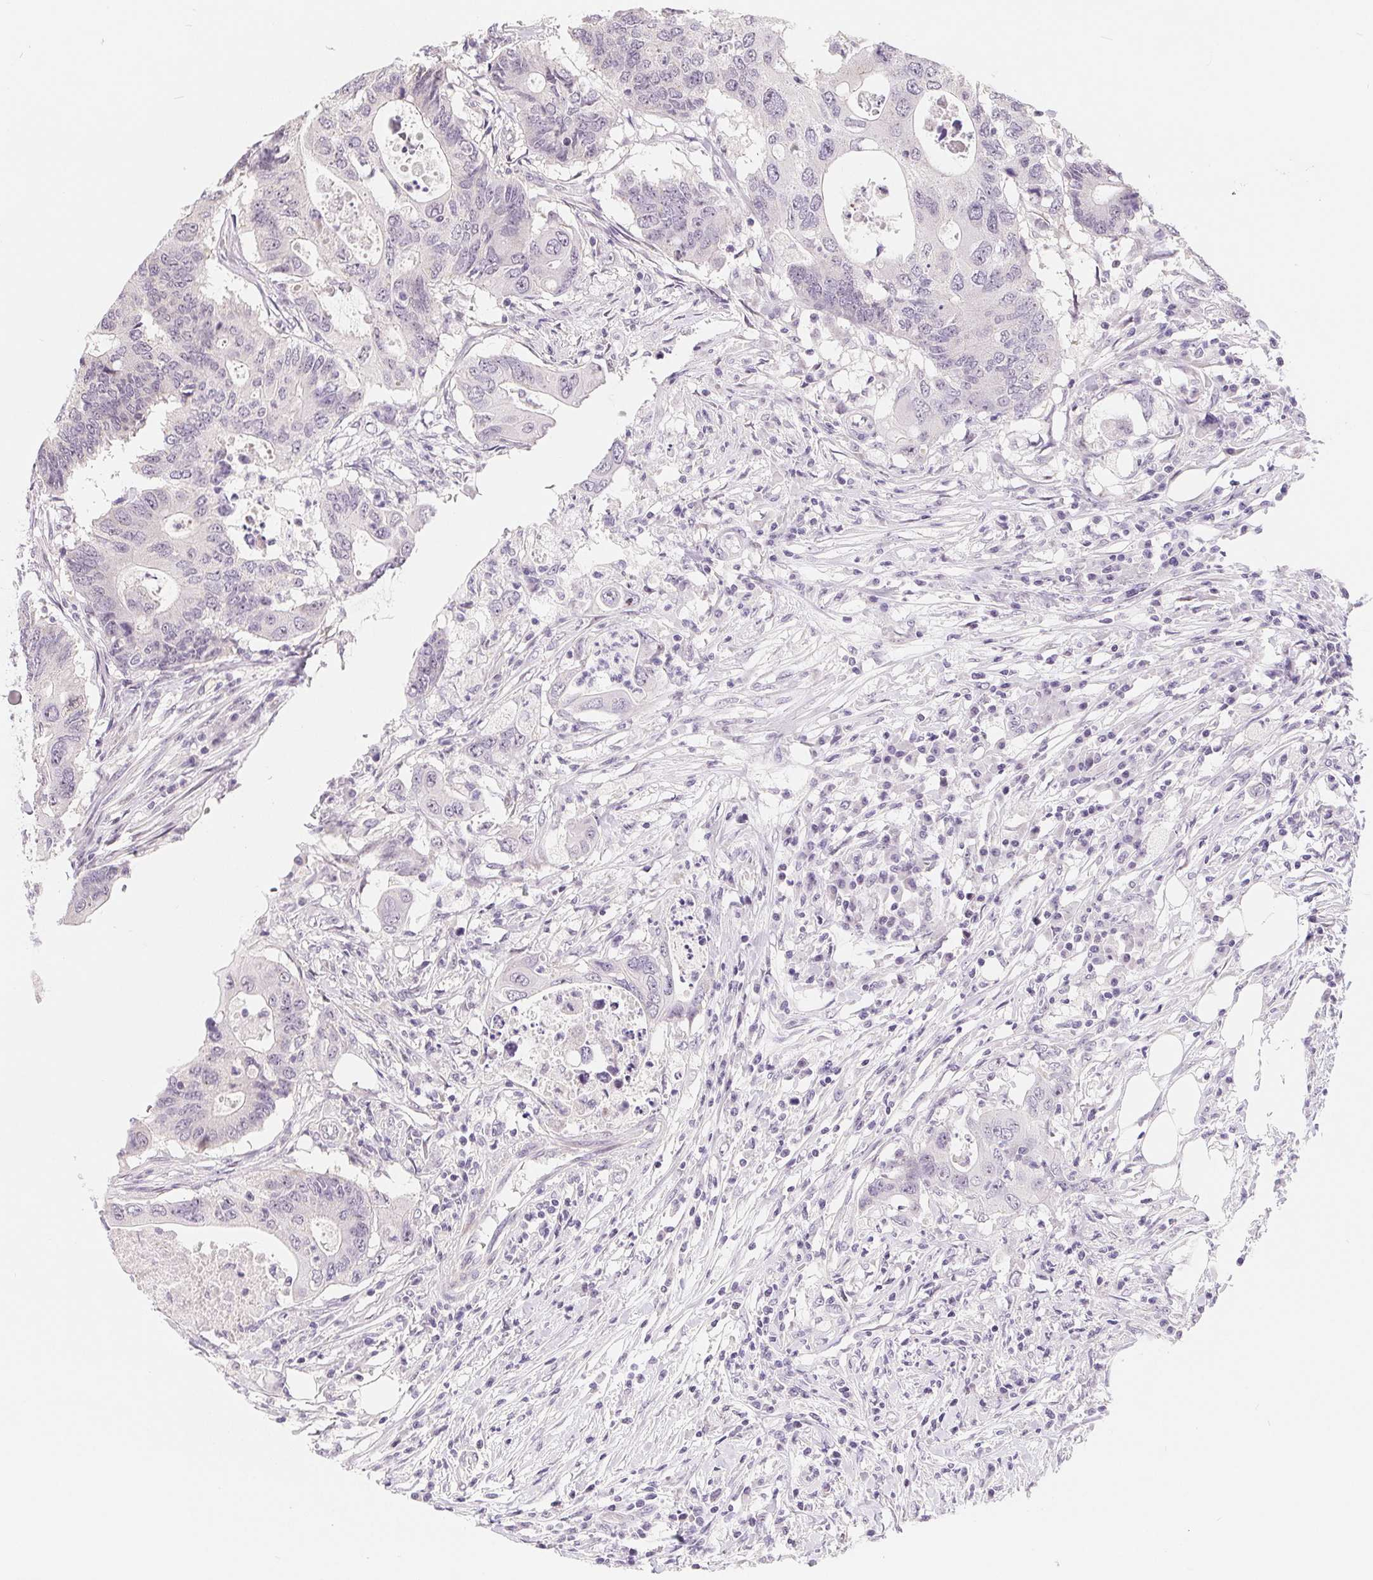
{"staining": {"intensity": "negative", "quantity": "none", "location": "none"}, "tissue": "colorectal cancer", "cell_type": "Tumor cells", "image_type": "cancer", "snomed": [{"axis": "morphology", "description": "Adenocarcinoma, NOS"}, {"axis": "topography", "description": "Colon"}], "caption": "Immunohistochemistry of colorectal cancer exhibits no staining in tumor cells. (DAB (3,3'-diaminobenzidine) IHC with hematoxylin counter stain).", "gene": "LCA5L", "patient": {"sex": "male", "age": 71}}